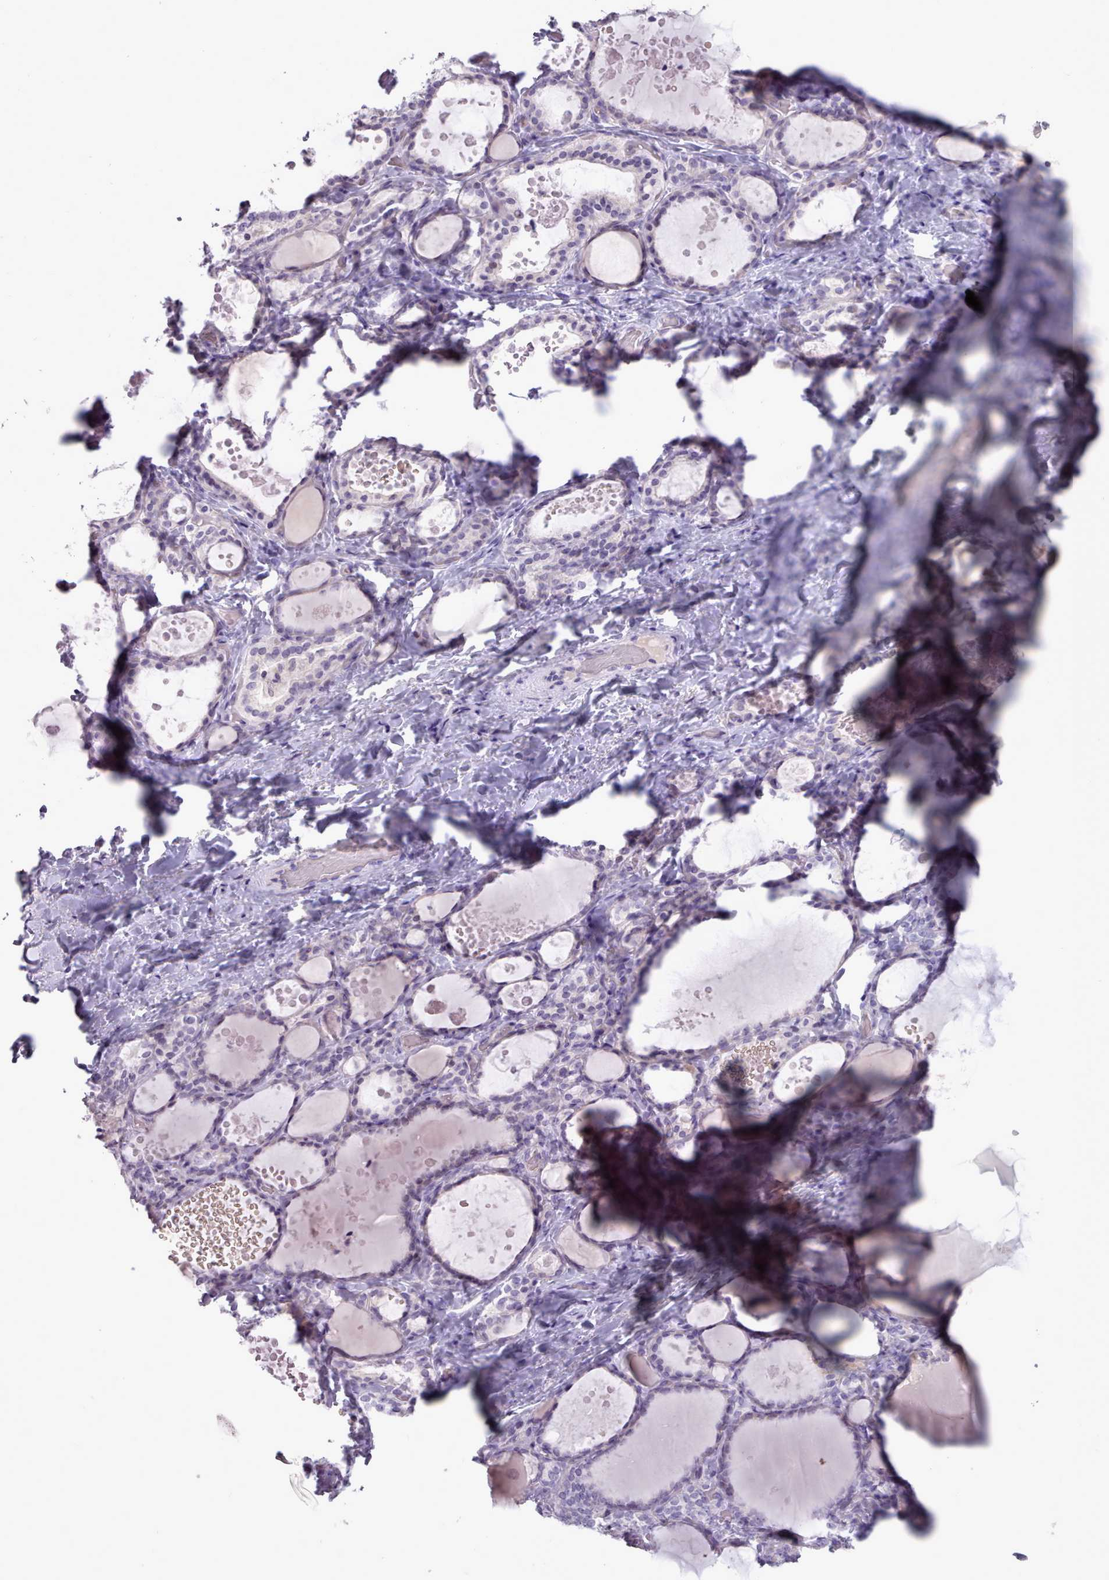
{"staining": {"intensity": "negative", "quantity": "none", "location": "none"}, "tissue": "thyroid gland", "cell_type": "Glandular cells", "image_type": "normal", "snomed": [{"axis": "morphology", "description": "Normal tissue, NOS"}, {"axis": "topography", "description": "Thyroid gland"}], "caption": "DAB (3,3'-diaminobenzidine) immunohistochemical staining of normal thyroid gland displays no significant expression in glandular cells. (DAB (3,3'-diaminobenzidine) IHC, high magnification).", "gene": "BDKRB2", "patient": {"sex": "female", "age": 46}}